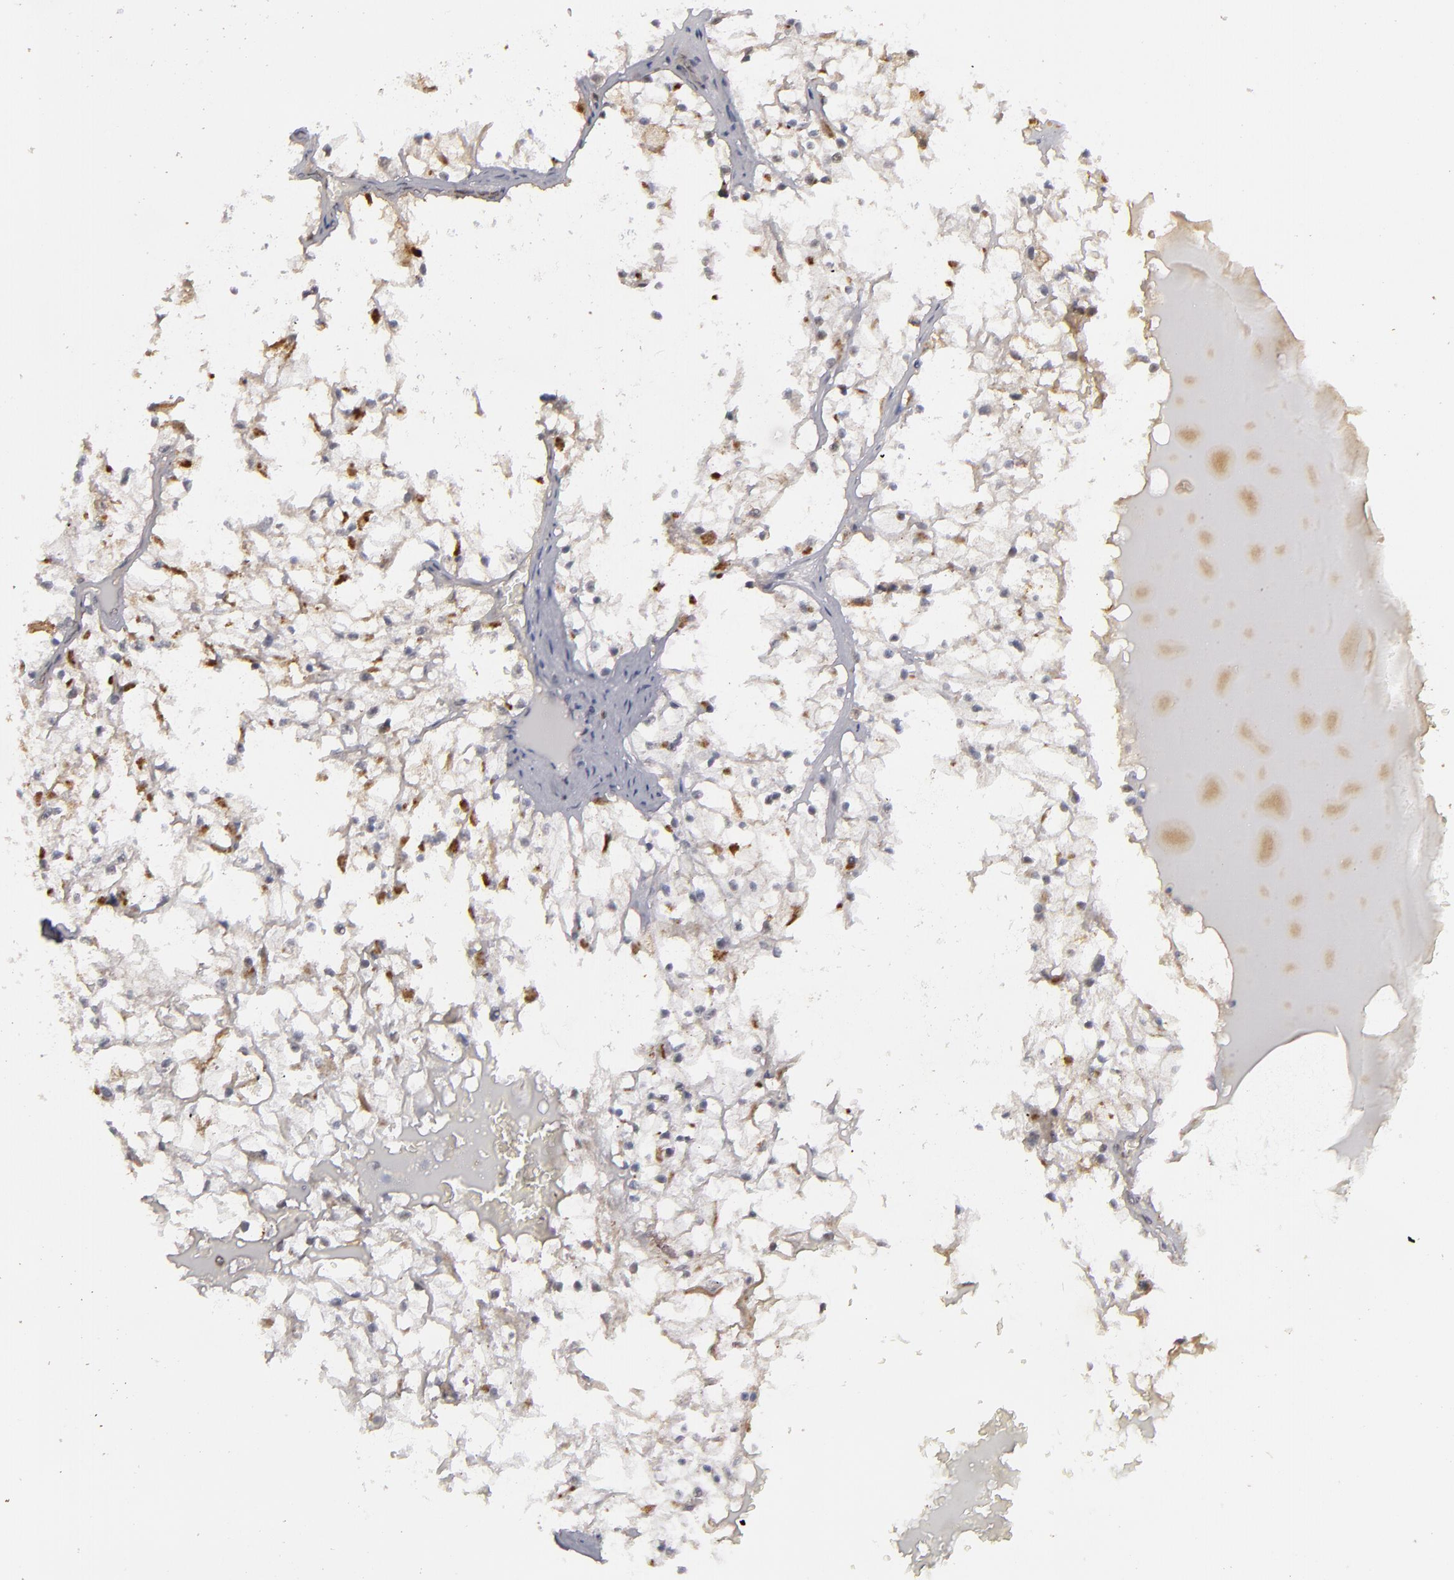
{"staining": {"intensity": "weak", "quantity": "25%-75%", "location": "cytoplasmic/membranous"}, "tissue": "renal cancer", "cell_type": "Tumor cells", "image_type": "cancer", "snomed": [{"axis": "morphology", "description": "Adenocarcinoma, NOS"}, {"axis": "topography", "description": "Kidney"}], "caption": "Brown immunohistochemical staining in renal adenocarcinoma shows weak cytoplasmic/membranous expression in about 25%-75% of tumor cells. (DAB (3,3'-diaminobenzidine) = brown stain, brightfield microscopy at high magnification).", "gene": "STX3", "patient": {"sex": "male", "age": 61}}